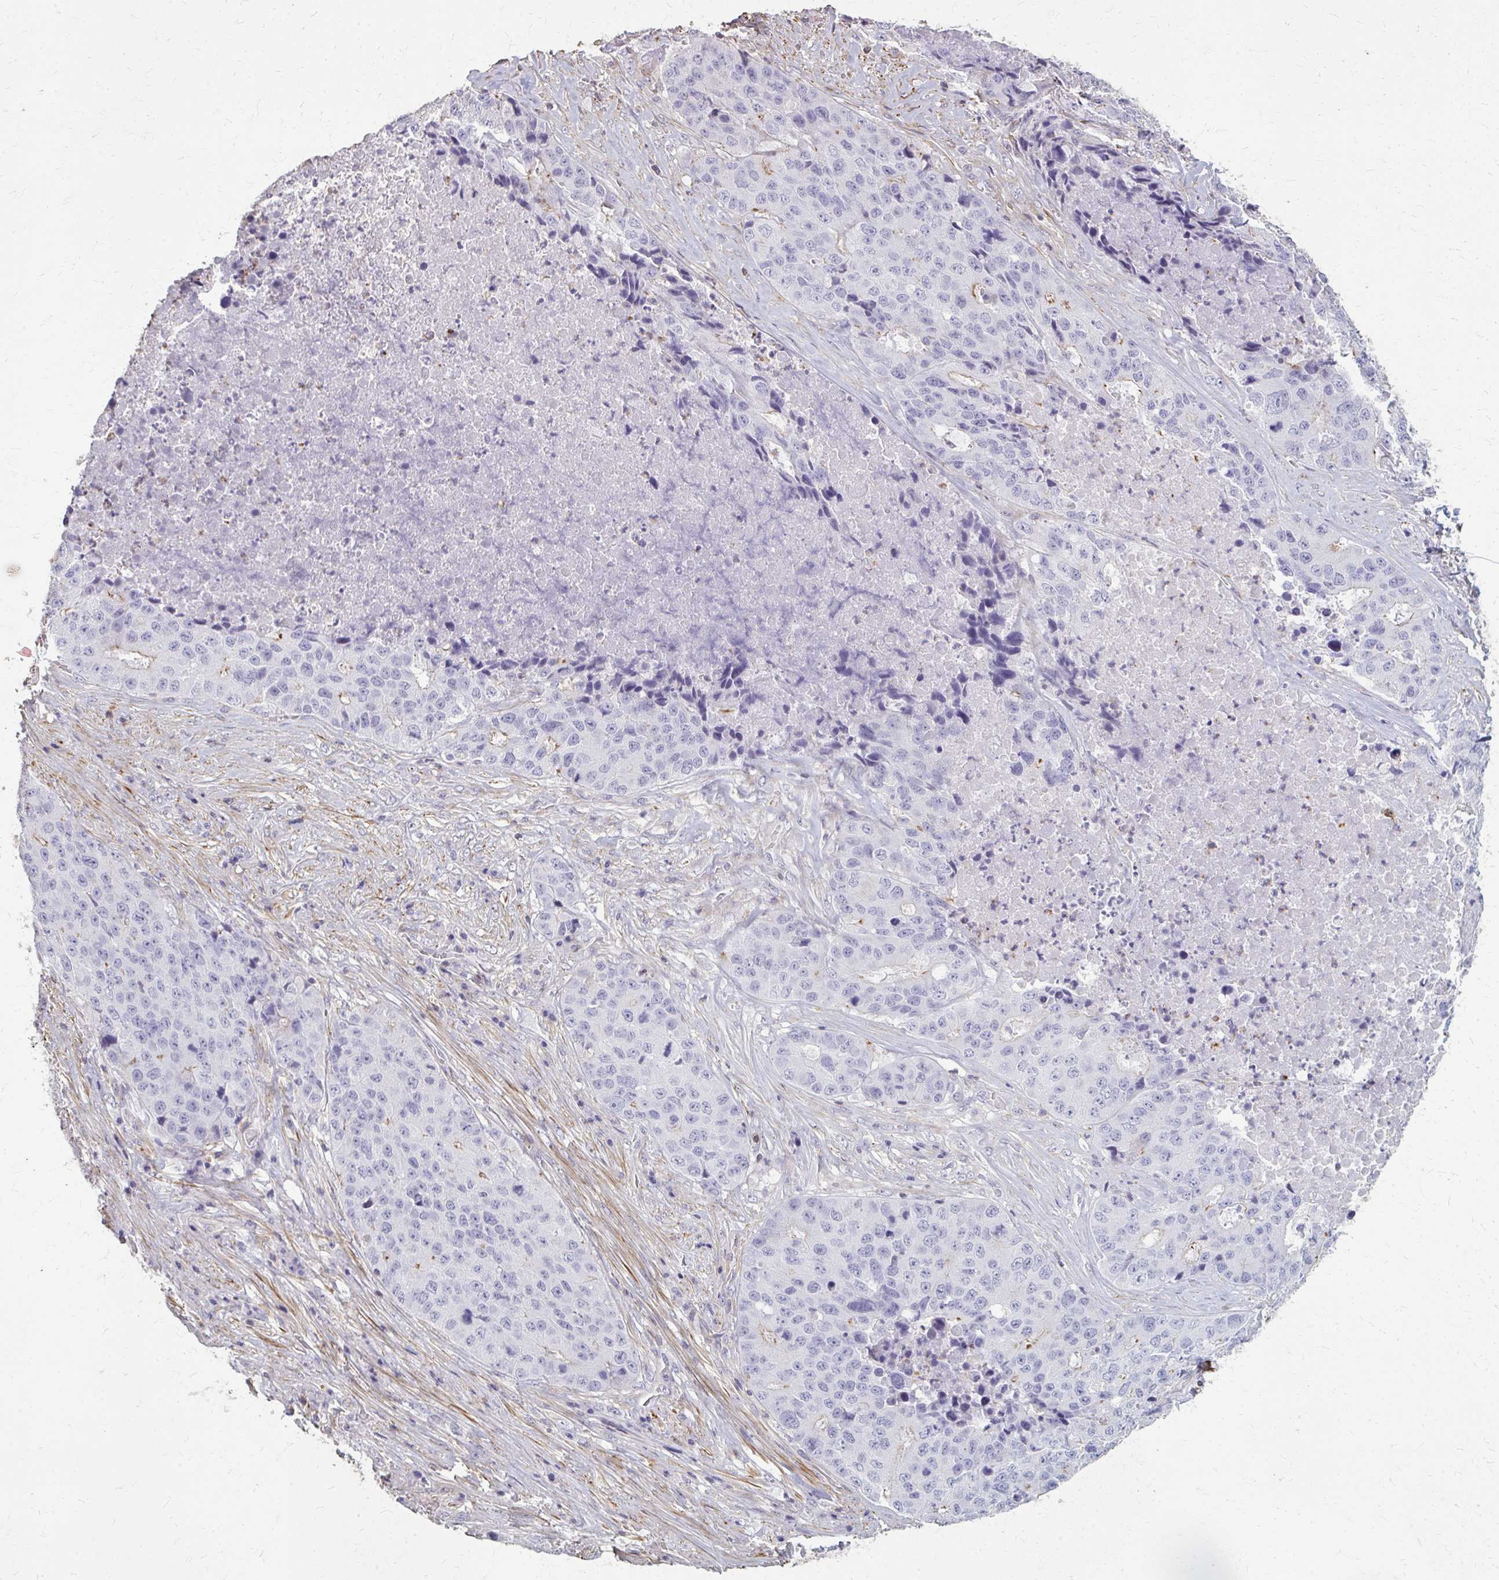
{"staining": {"intensity": "weak", "quantity": "<25%", "location": "cytoplasmic/membranous"}, "tissue": "stomach cancer", "cell_type": "Tumor cells", "image_type": "cancer", "snomed": [{"axis": "morphology", "description": "Adenocarcinoma, NOS"}, {"axis": "topography", "description": "Stomach"}], "caption": "Photomicrograph shows no protein expression in tumor cells of stomach cancer (adenocarcinoma) tissue.", "gene": "TENM4", "patient": {"sex": "male", "age": 71}}